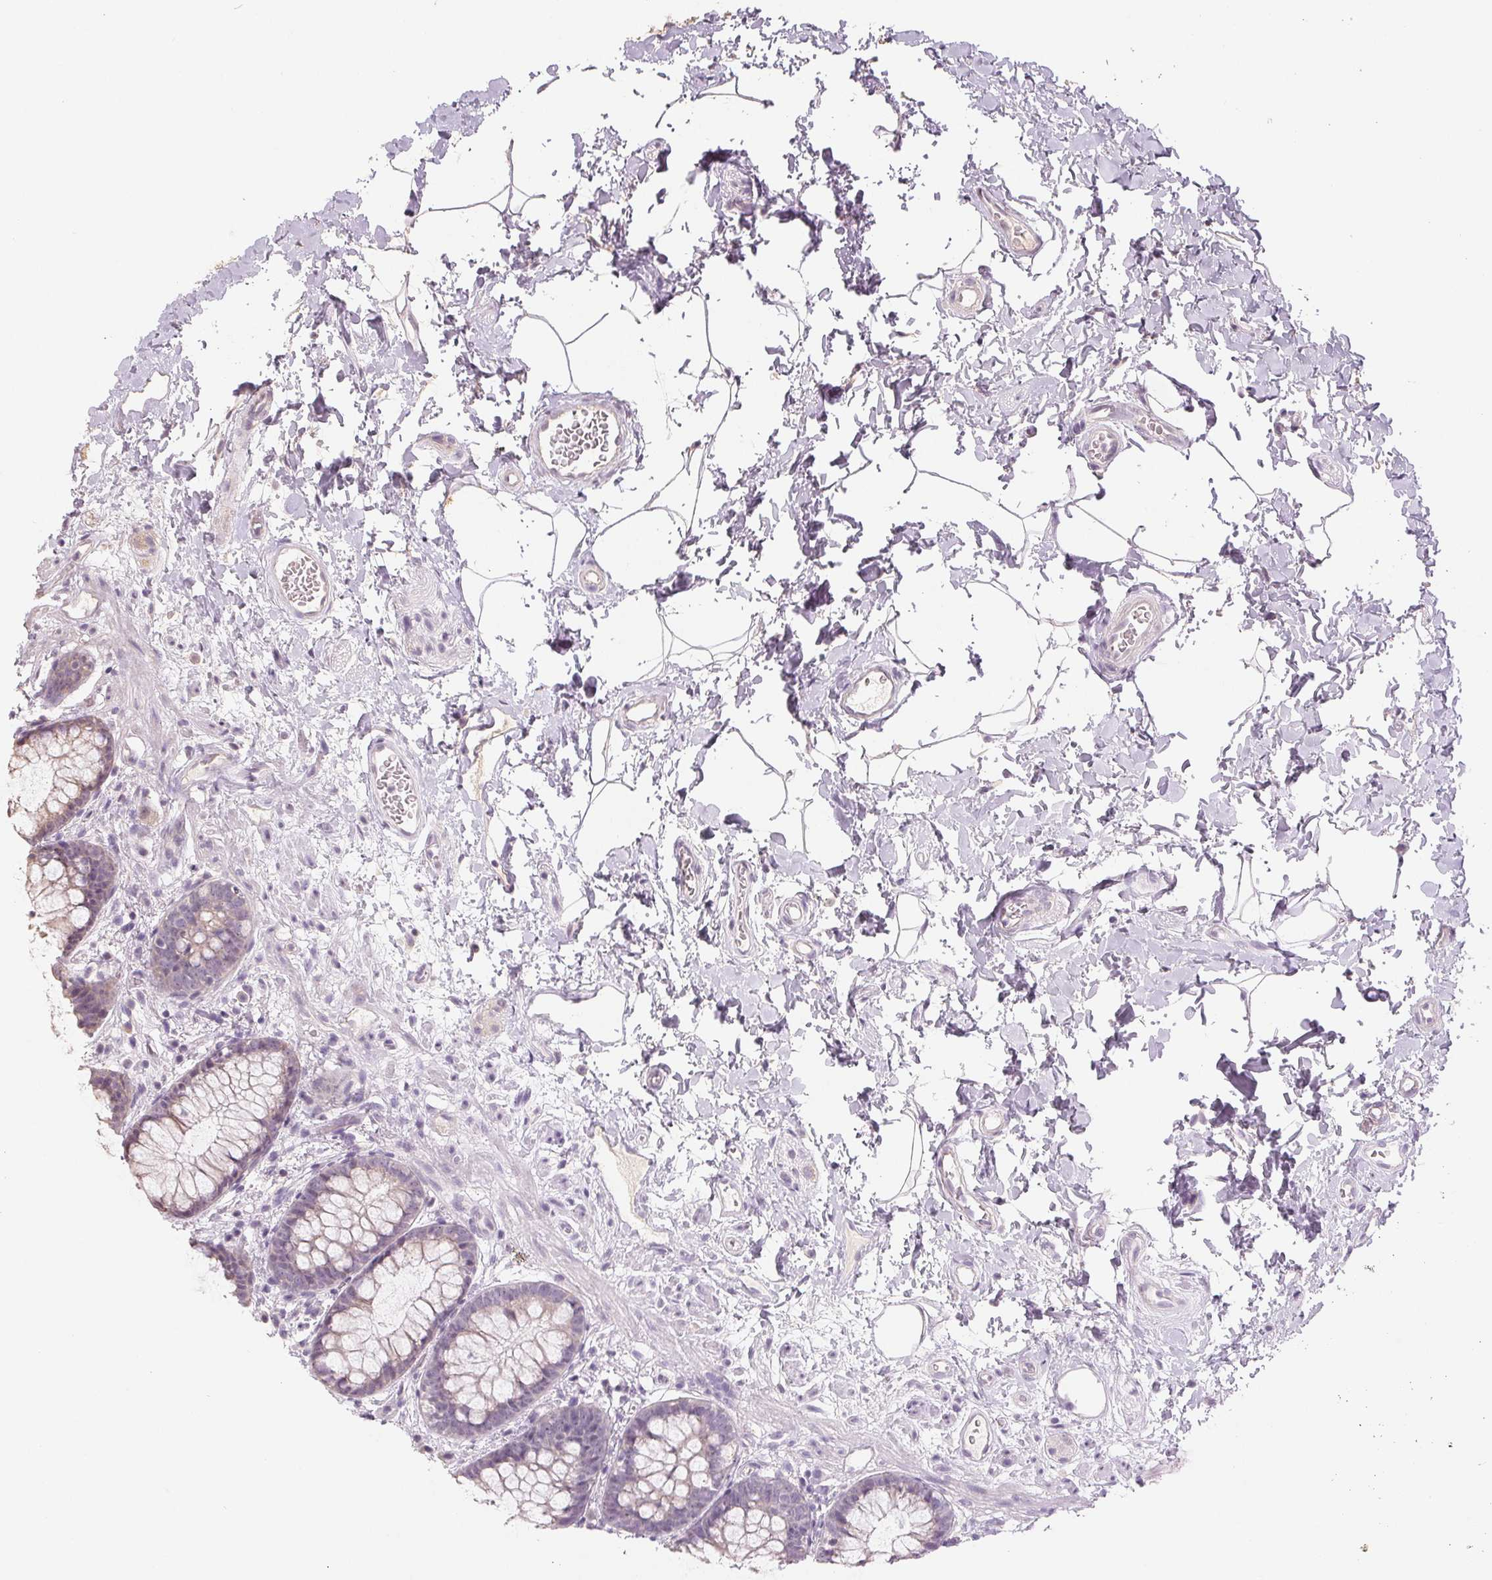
{"staining": {"intensity": "negative", "quantity": "none", "location": "none"}, "tissue": "rectum", "cell_type": "Glandular cells", "image_type": "normal", "snomed": [{"axis": "morphology", "description": "Normal tissue, NOS"}, {"axis": "topography", "description": "Rectum"}], "caption": "A high-resolution image shows IHC staining of normal rectum, which displays no significant positivity in glandular cells.", "gene": "COX14", "patient": {"sex": "female", "age": 62}}